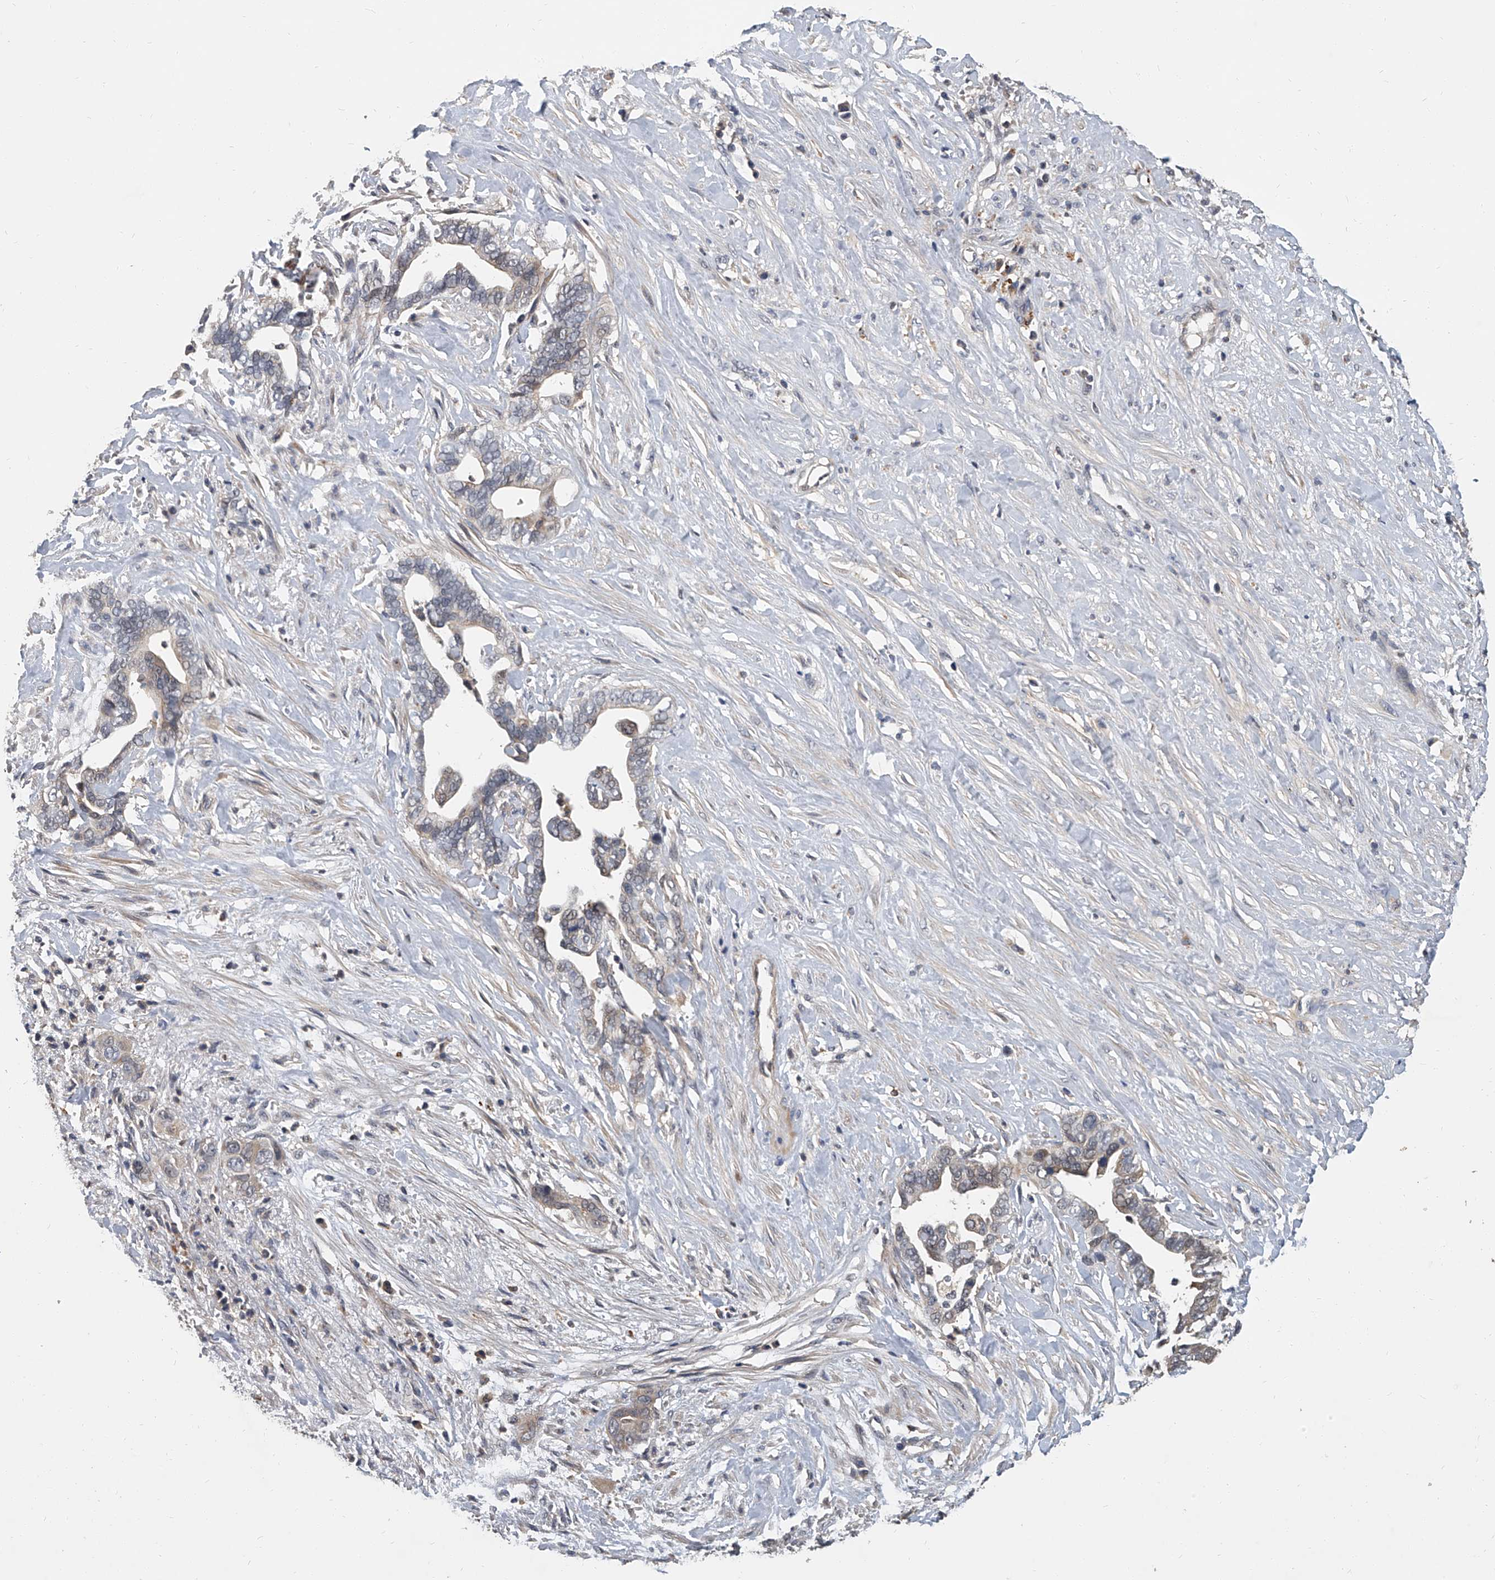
{"staining": {"intensity": "weak", "quantity": "25%-75%", "location": "cytoplasmic/membranous"}, "tissue": "liver cancer", "cell_type": "Tumor cells", "image_type": "cancer", "snomed": [{"axis": "morphology", "description": "Cholangiocarcinoma"}, {"axis": "topography", "description": "Liver"}], "caption": "Liver cancer (cholangiocarcinoma) stained with a brown dye displays weak cytoplasmic/membranous positive expression in approximately 25%-75% of tumor cells.", "gene": "JAG2", "patient": {"sex": "female", "age": 79}}